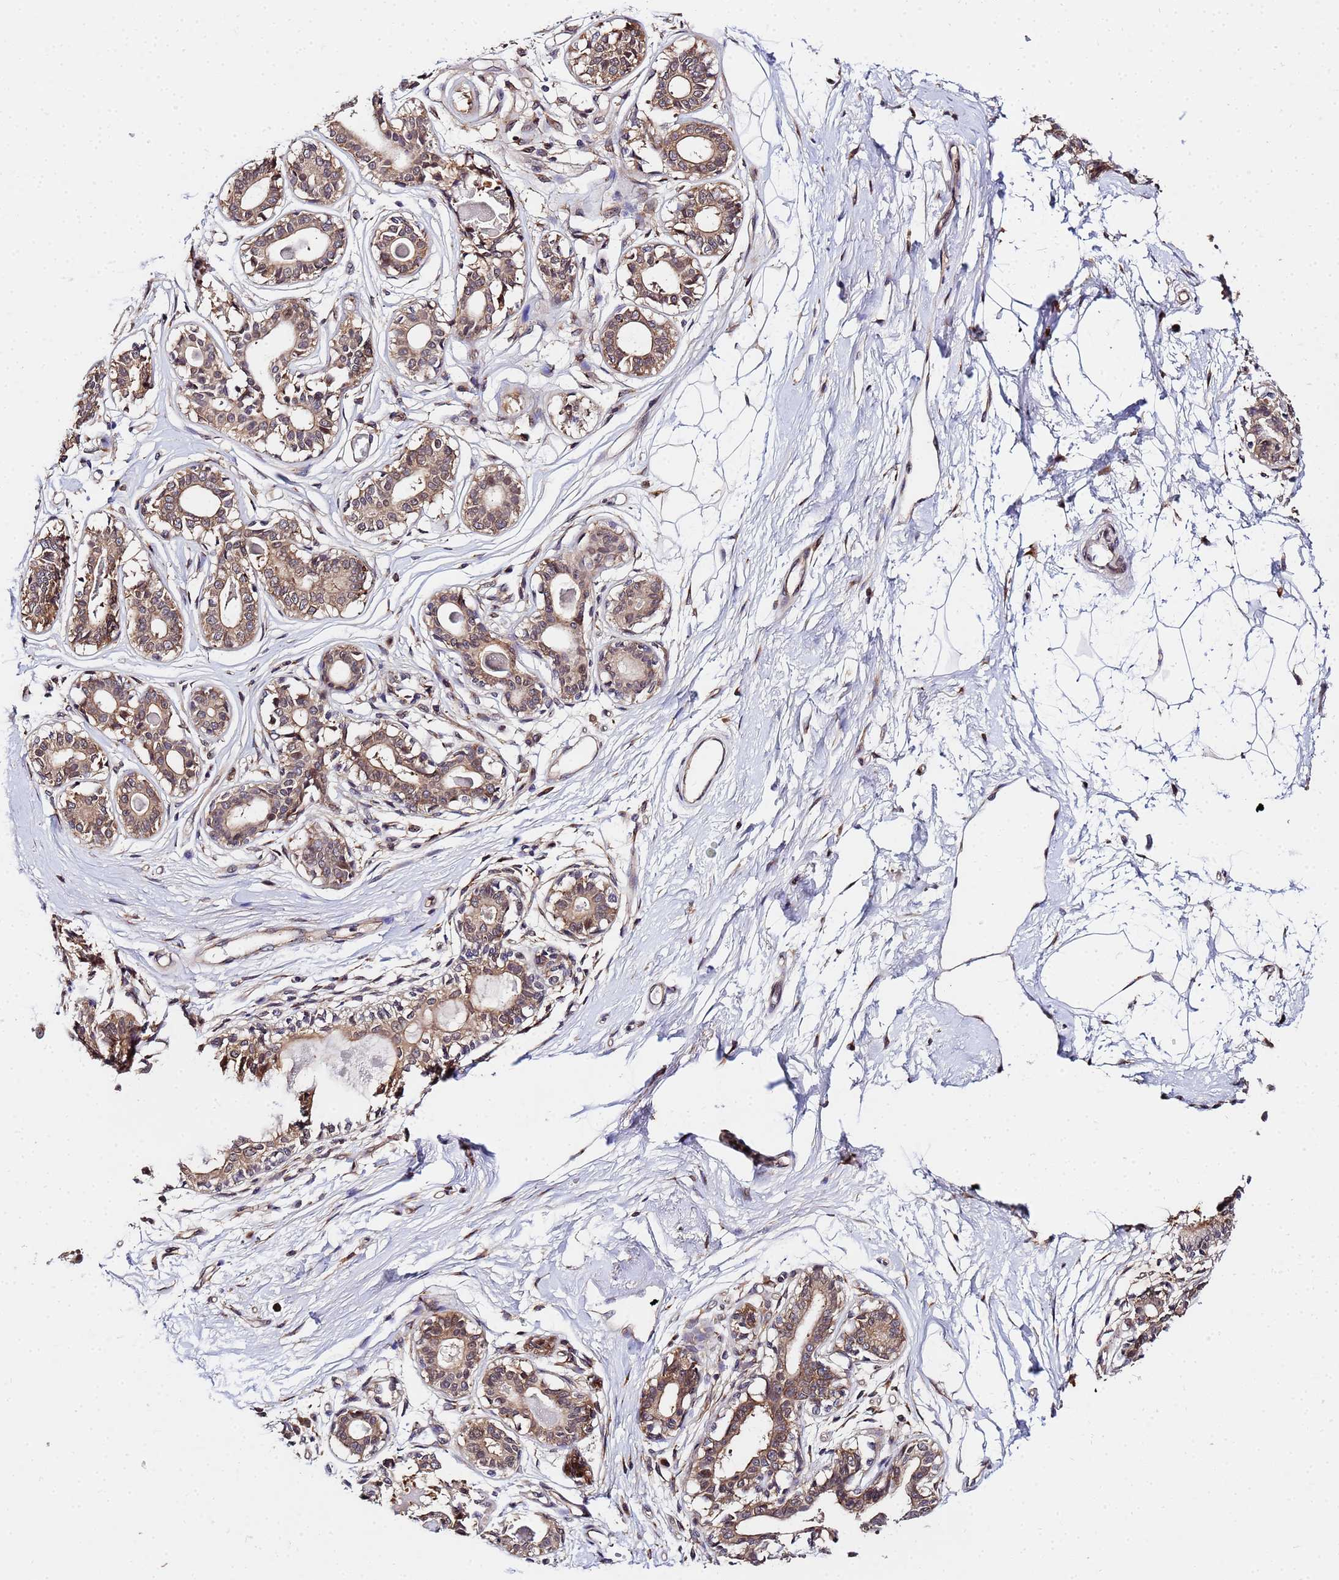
{"staining": {"intensity": "negative", "quantity": "none", "location": "none"}, "tissue": "breast", "cell_type": "Adipocytes", "image_type": "normal", "snomed": [{"axis": "morphology", "description": "Normal tissue, NOS"}, {"axis": "topography", "description": "Breast"}], "caption": "Adipocytes show no significant protein staining in unremarkable breast. The staining is performed using DAB (3,3'-diaminobenzidine) brown chromogen with nuclei counter-stained in using hematoxylin.", "gene": "UNC93B1", "patient": {"sex": "female", "age": 45}}